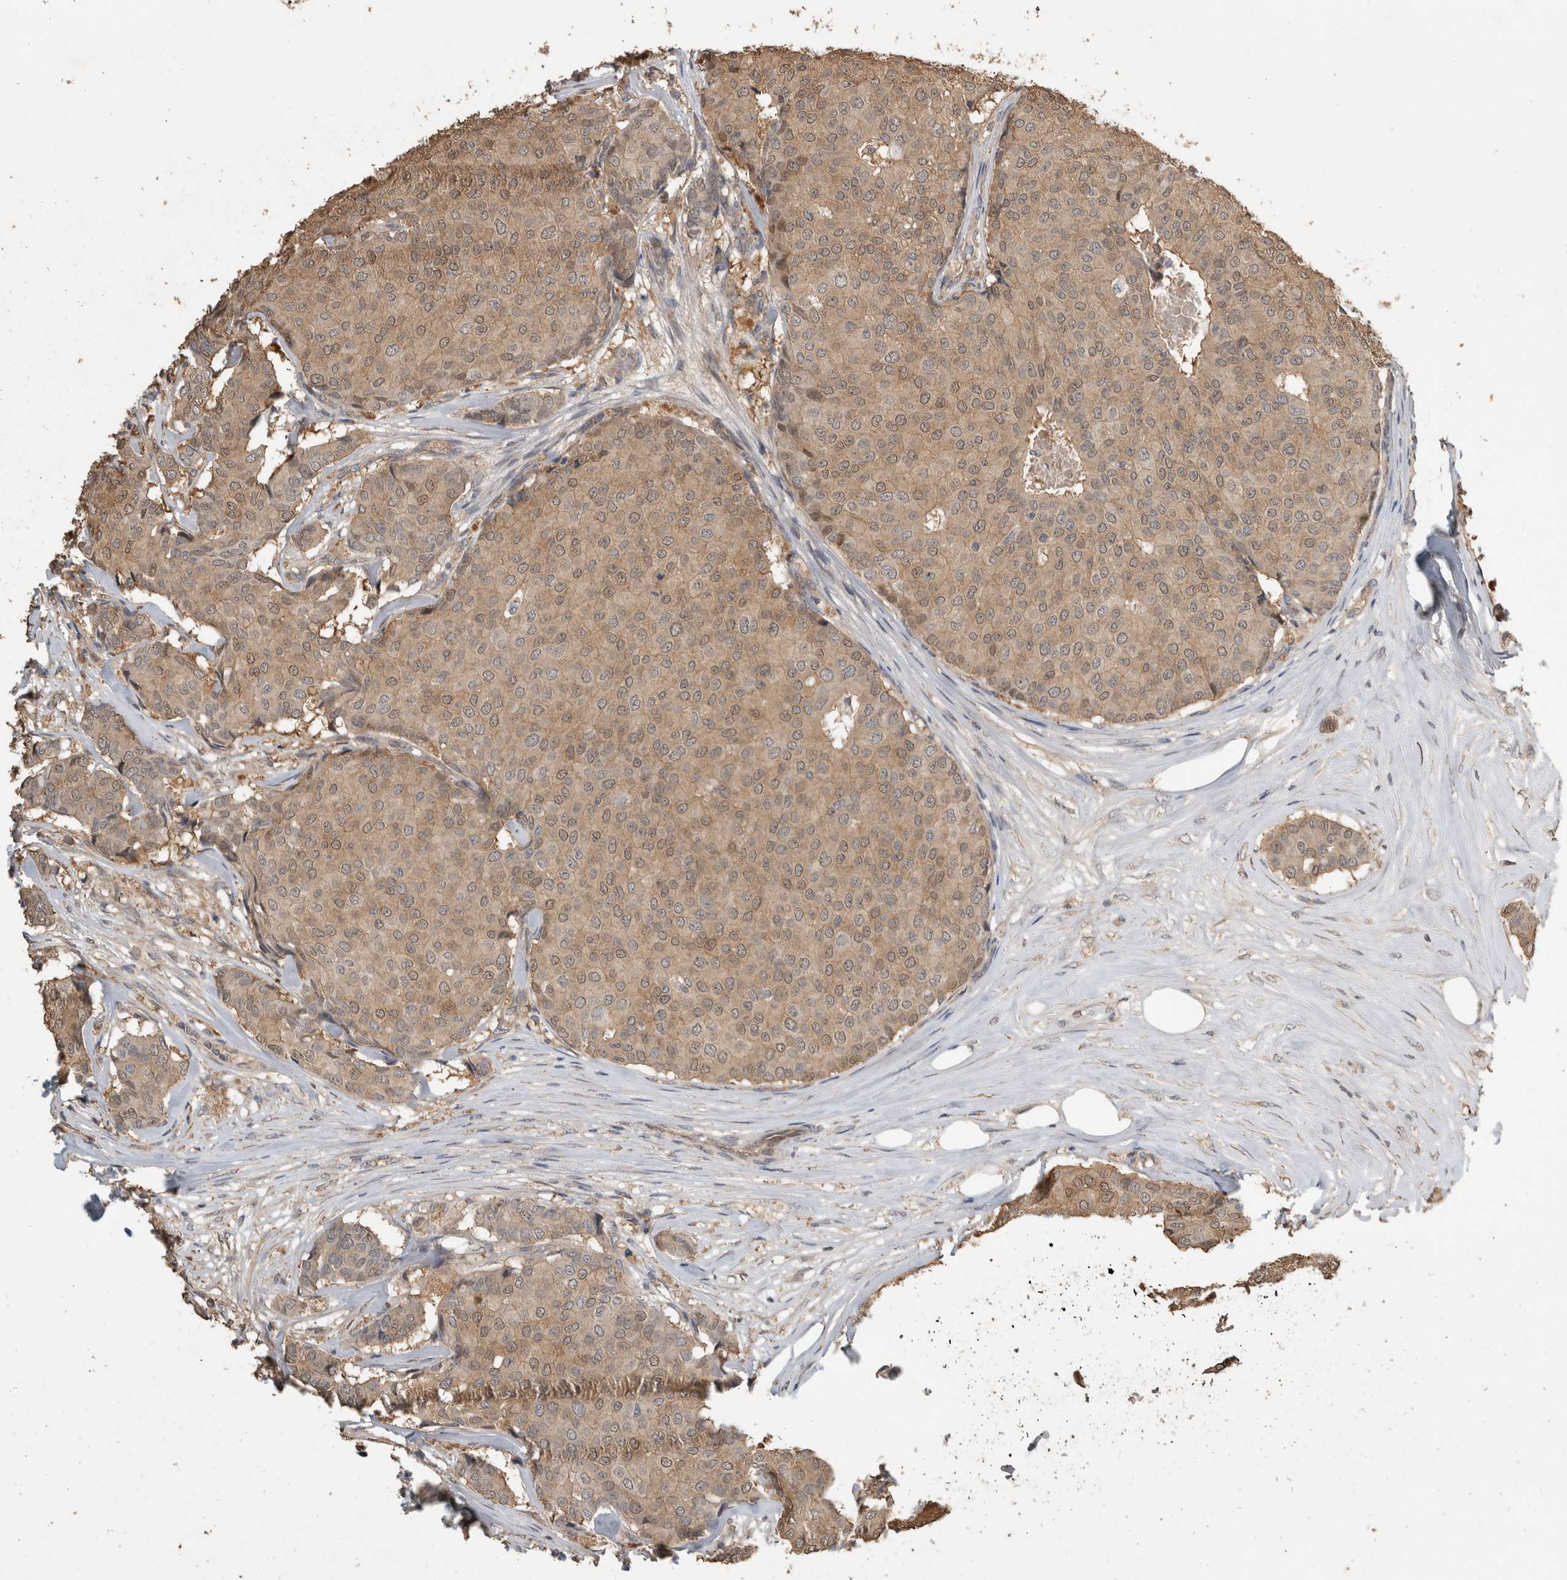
{"staining": {"intensity": "weak", "quantity": ">75%", "location": "cytoplasmic/membranous"}, "tissue": "breast cancer", "cell_type": "Tumor cells", "image_type": "cancer", "snomed": [{"axis": "morphology", "description": "Duct carcinoma"}, {"axis": "topography", "description": "Breast"}], "caption": "This photomicrograph exhibits IHC staining of breast cancer, with low weak cytoplasmic/membranous expression in about >75% of tumor cells.", "gene": "RHPN1", "patient": {"sex": "female", "age": 75}}